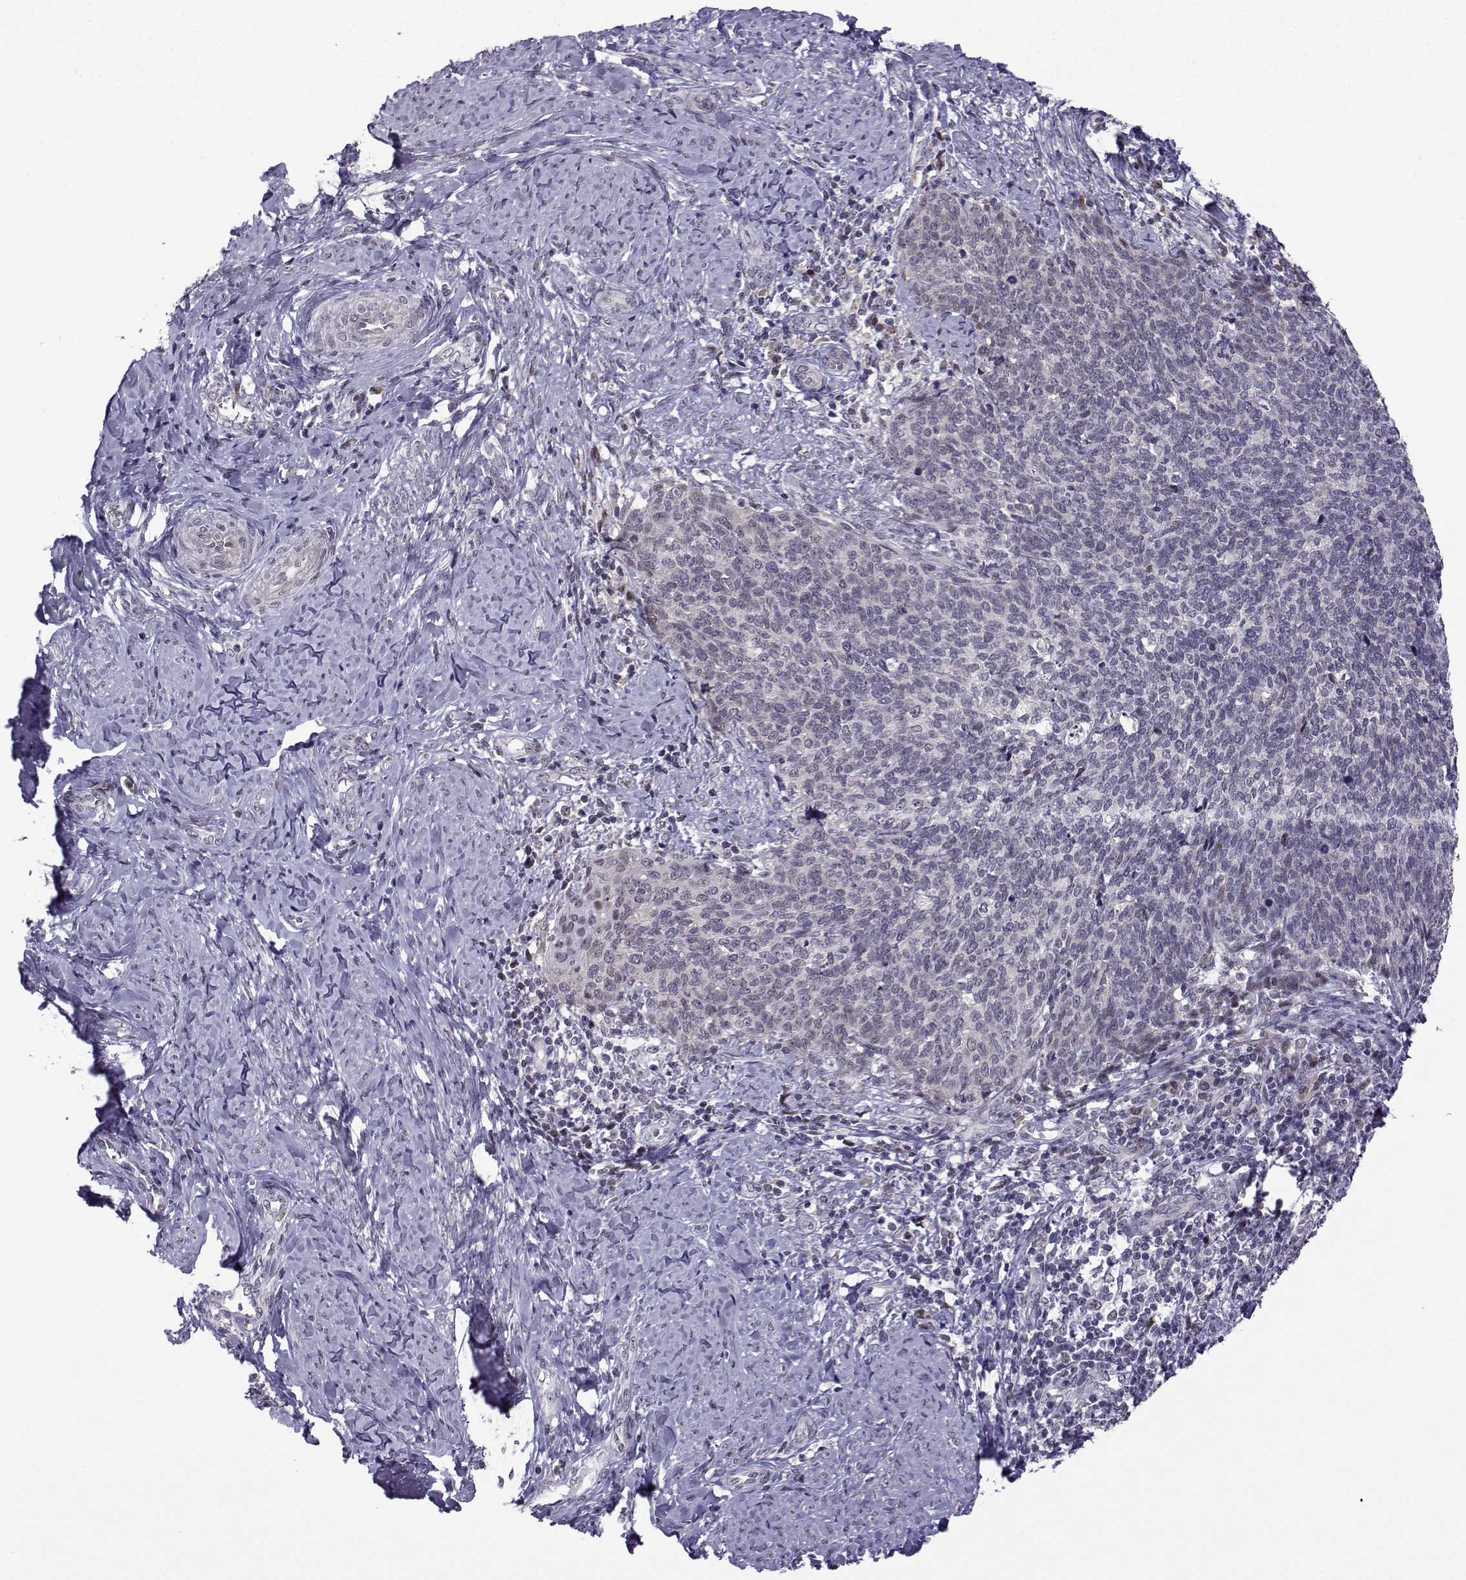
{"staining": {"intensity": "negative", "quantity": "none", "location": "none"}, "tissue": "cervical cancer", "cell_type": "Tumor cells", "image_type": "cancer", "snomed": [{"axis": "morphology", "description": "Normal tissue, NOS"}, {"axis": "morphology", "description": "Squamous cell carcinoma, NOS"}, {"axis": "topography", "description": "Cervix"}], "caption": "DAB (3,3'-diaminobenzidine) immunohistochemical staining of cervical squamous cell carcinoma displays no significant positivity in tumor cells. The staining was performed using DAB (3,3'-diaminobenzidine) to visualize the protein expression in brown, while the nuclei were stained in blue with hematoxylin (Magnification: 20x).", "gene": "FGF3", "patient": {"sex": "female", "age": 39}}